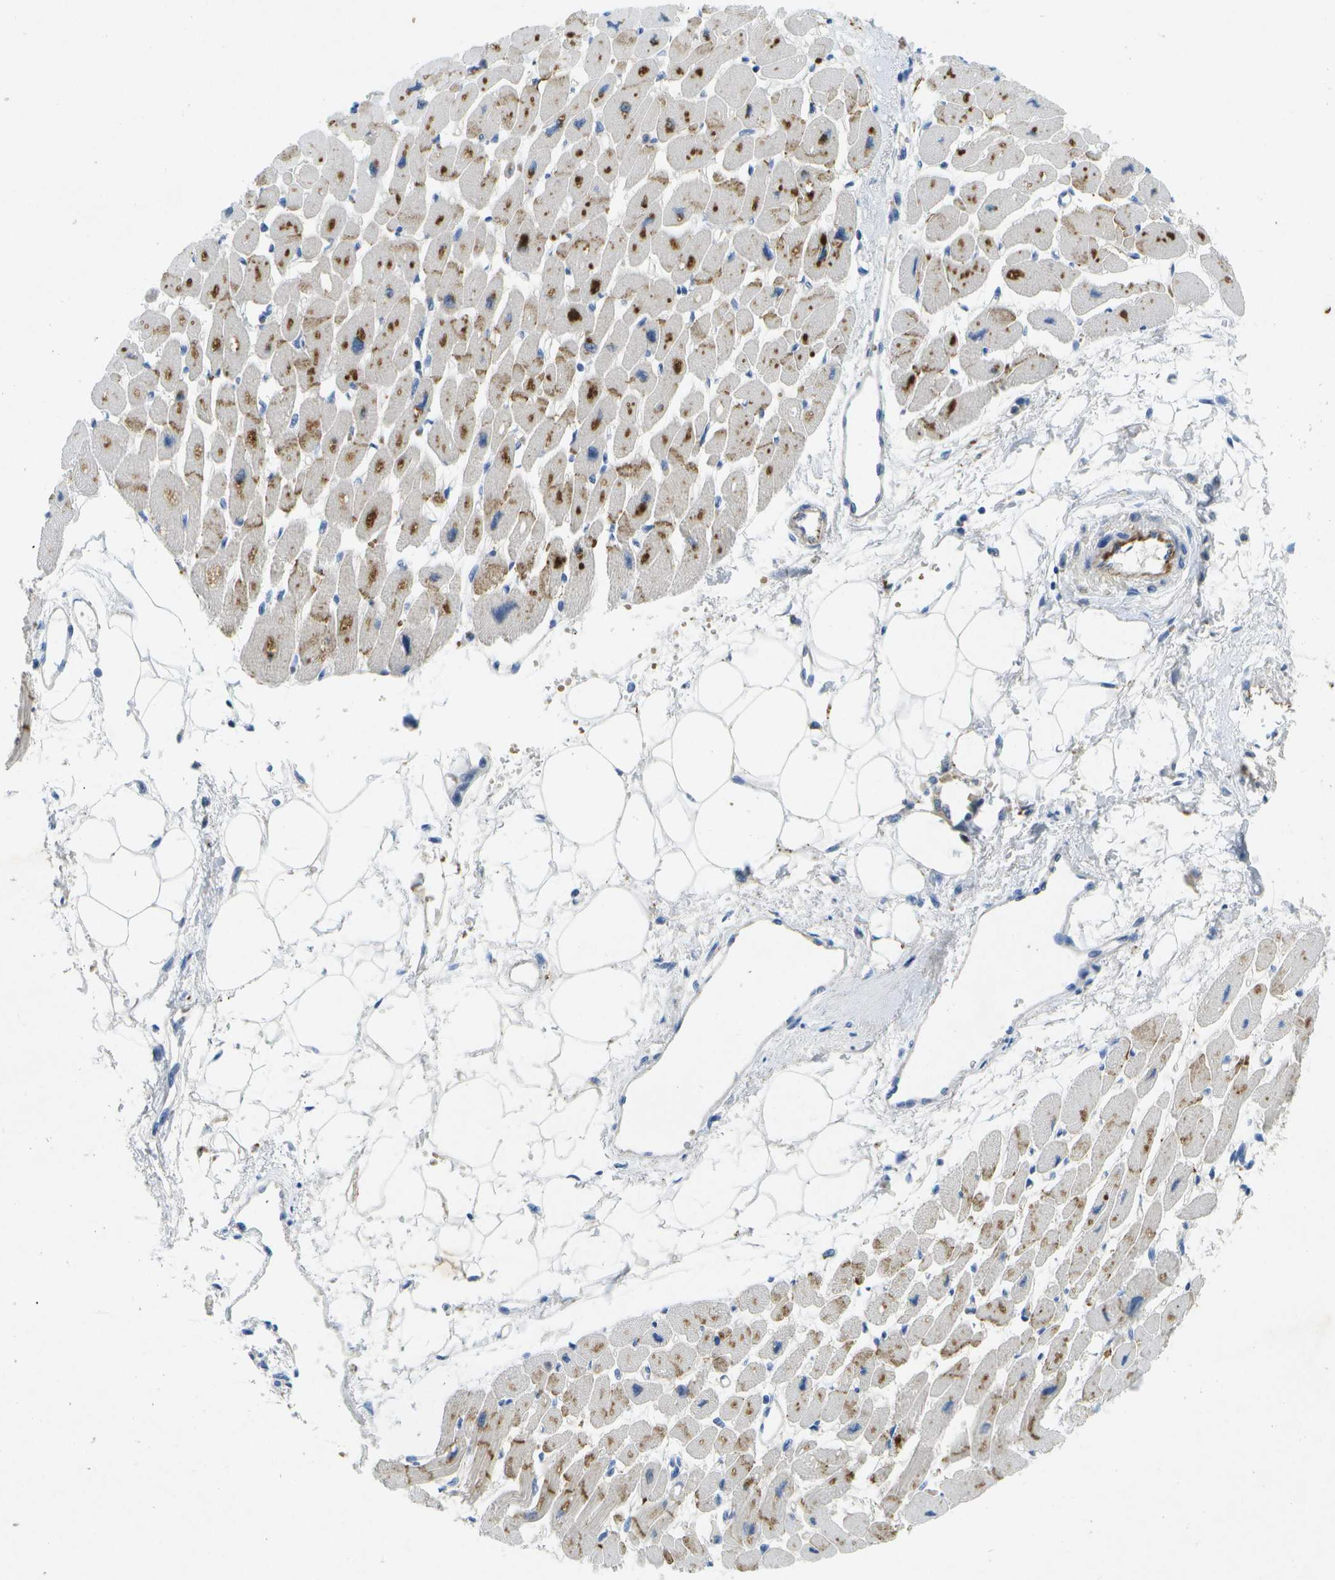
{"staining": {"intensity": "moderate", "quantity": "25%-75%", "location": "cytoplasmic/membranous"}, "tissue": "heart muscle", "cell_type": "Cardiomyocytes", "image_type": "normal", "snomed": [{"axis": "morphology", "description": "Normal tissue, NOS"}, {"axis": "topography", "description": "Heart"}], "caption": "Unremarkable heart muscle displays moderate cytoplasmic/membranous staining in approximately 25%-75% of cardiomyocytes, visualized by immunohistochemistry. Using DAB (3,3'-diaminobenzidine) (brown) and hematoxylin (blue) stains, captured at high magnification using brightfield microscopy.", "gene": "LIPG", "patient": {"sex": "female", "age": 54}}